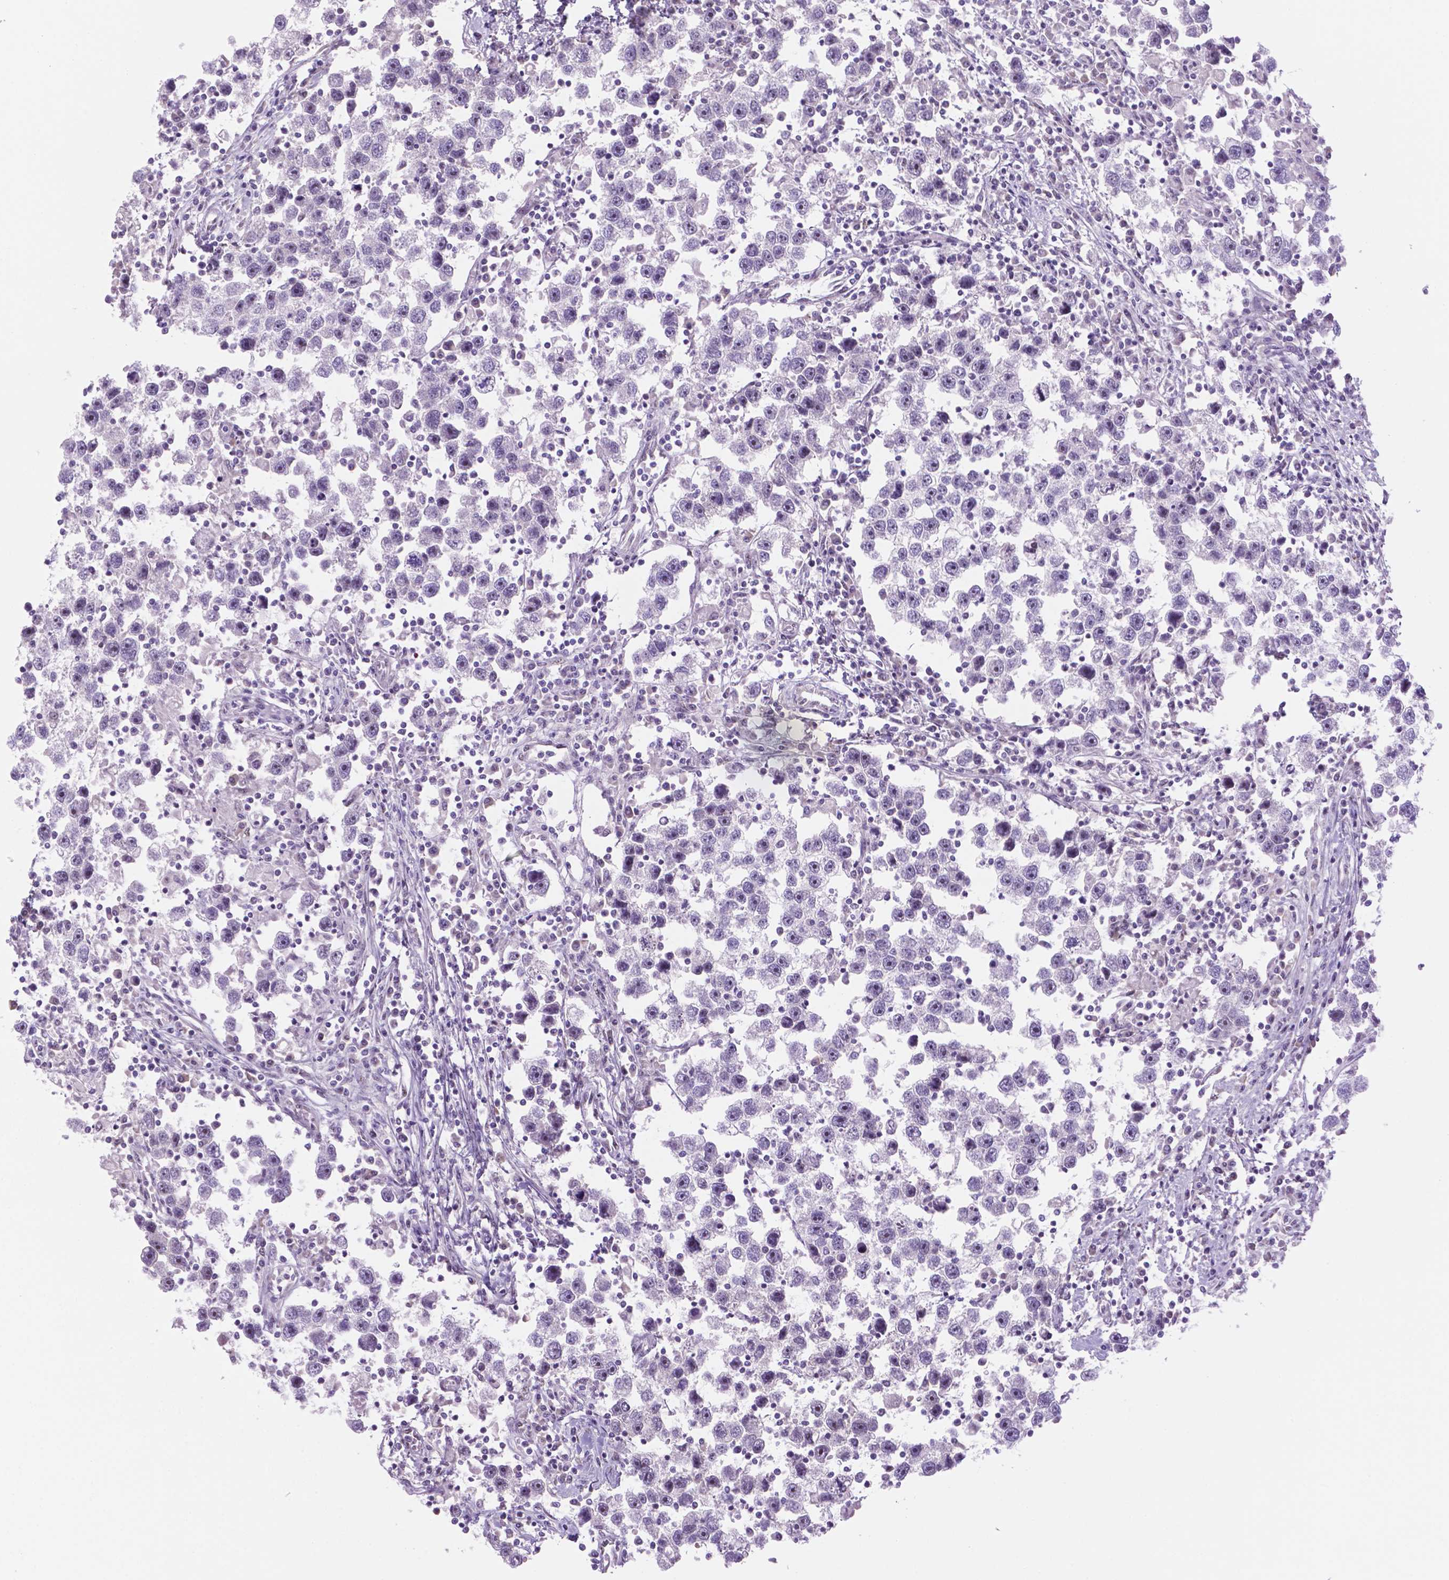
{"staining": {"intensity": "negative", "quantity": "none", "location": "none"}, "tissue": "testis cancer", "cell_type": "Tumor cells", "image_type": "cancer", "snomed": [{"axis": "morphology", "description": "Seminoma, NOS"}, {"axis": "topography", "description": "Testis"}], "caption": "The micrograph demonstrates no staining of tumor cells in testis cancer (seminoma). (Brightfield microscopy of DAB immunohistochemistry at high magnification).", "gene": "C18orf21", "patient": {"sex": "male", "age": 30}}